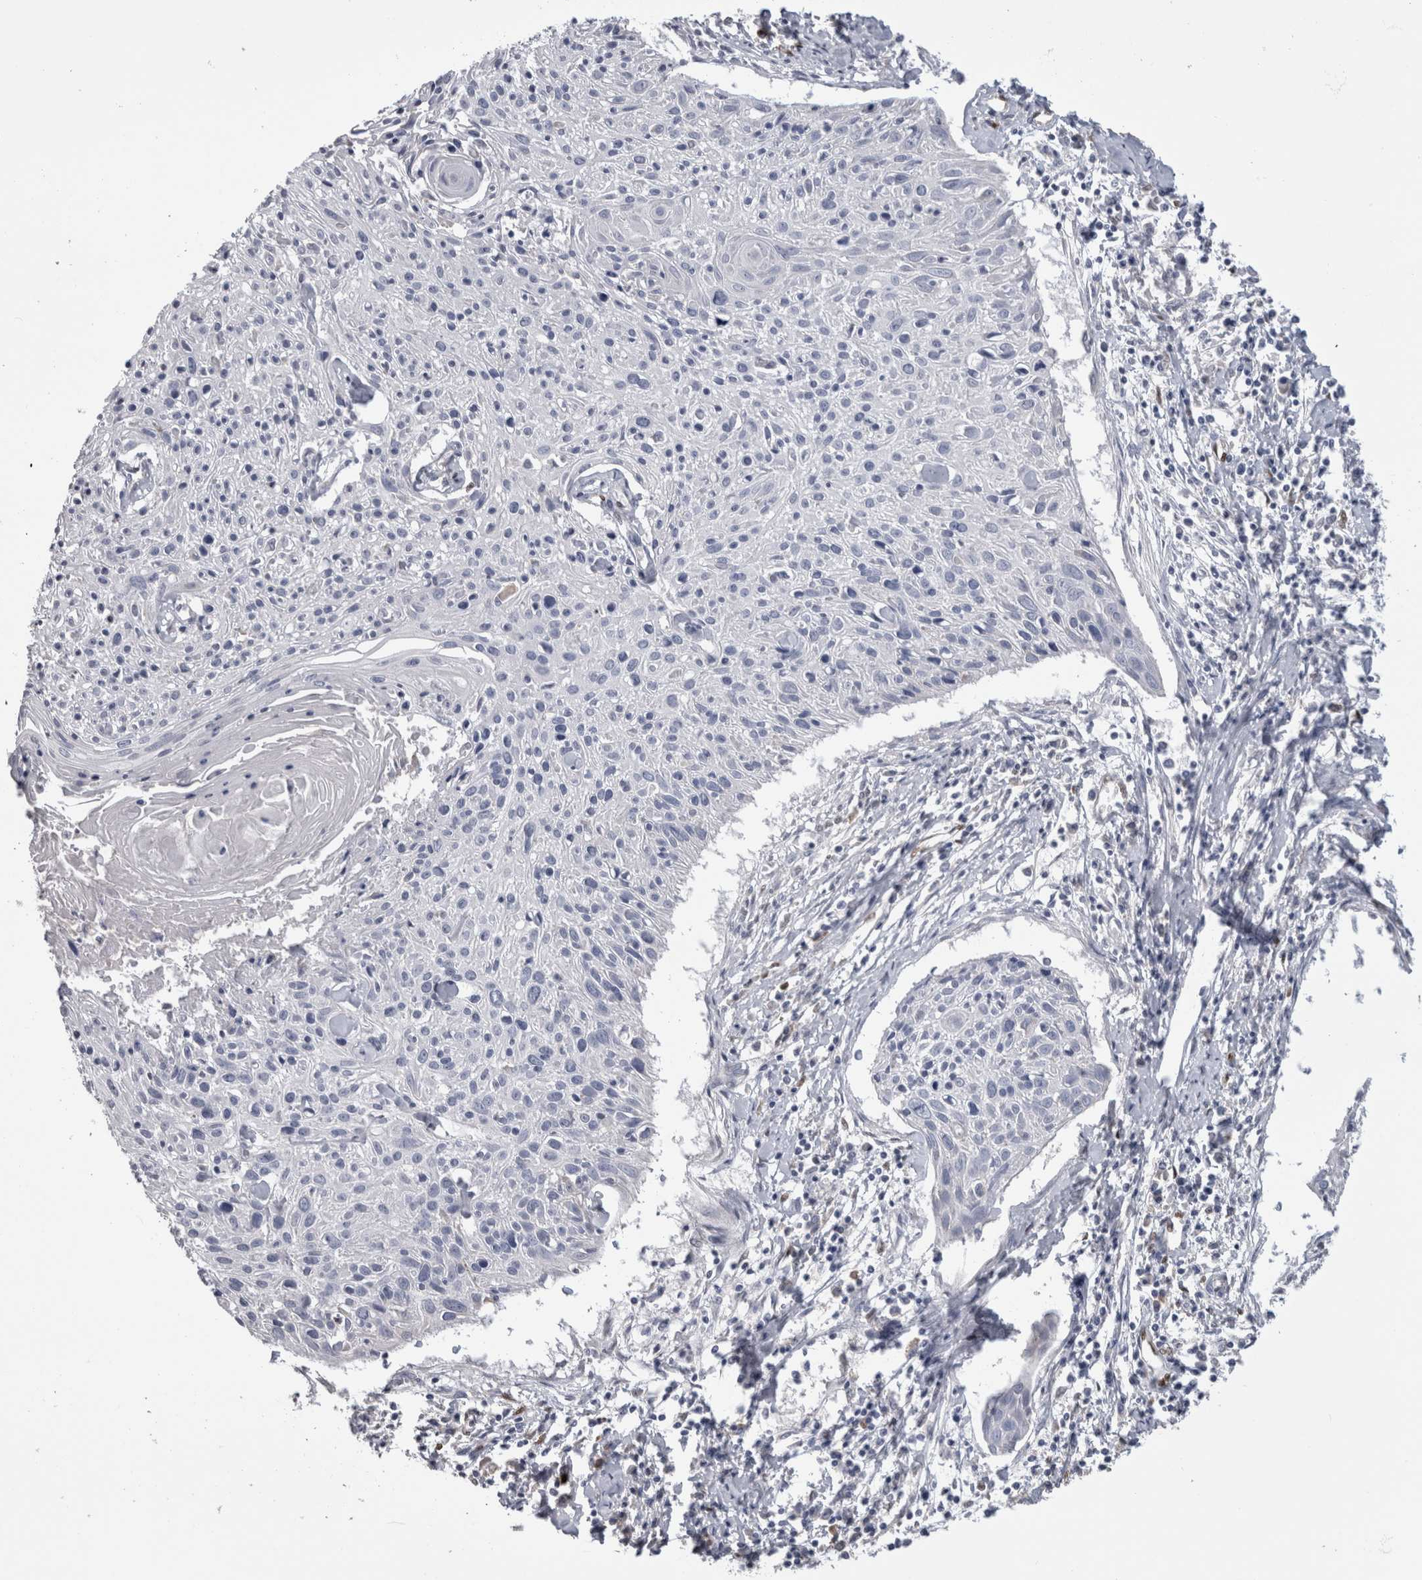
{"staining": {"intensity": "negative", "quantity": "none", "location": "none"}, "tissue": "cervical cancer", "cell_type": "Tumor cells", "image_type": "cancer", "snomed": [{"axis": "morphology", "description": "Squamous cell carcinoma, NOS"}, {"axis": "topography", "description": "Cervix"}], "caption": "Tumor cells show no significant expression in cervical cancer (squamous cell carcinoma).", "gene": "IL33", "patient": {"sex": "female", "age": 51}}